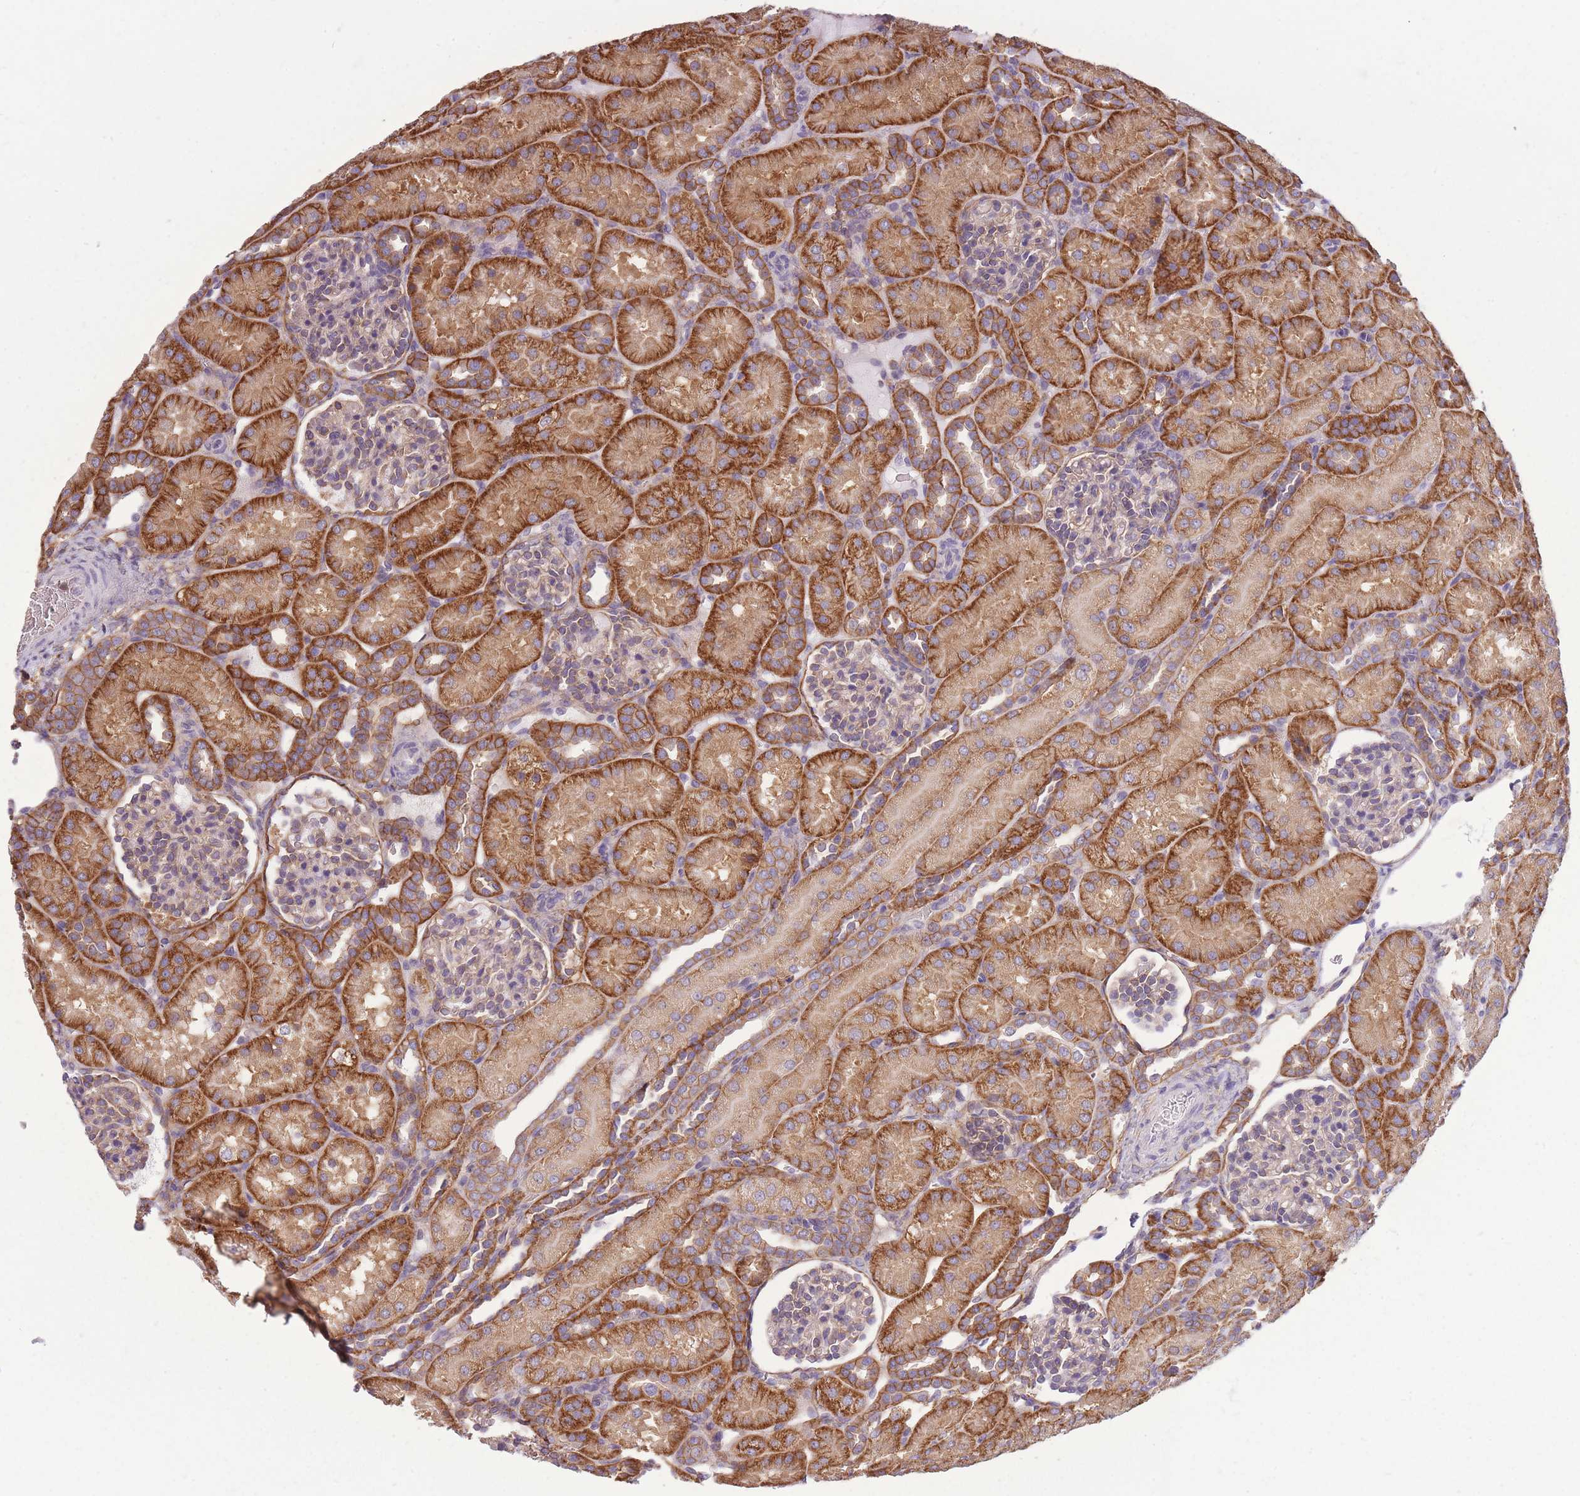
{"staining": {"intensity": "weak", "quantity": "25%-75%", "location": "cytoplasmic/membranous"}, "tissue": "kidney", "cell_type": "Cells in glomeruli", "image_type": "normal", "snomed": [{"axis": "morphology", "description": "Normal tissue, NOS"}, {"axis": "topography", "description": "Kidney"}], "caption": "The photomicrograph exhibits staining of normal kidney, revealing weak cytoplasmic/membranous protein staining (brown color) within cells in glomeruli. (DAB (3,3'-diaminobenzidine) = brown stain, brightfield microscopy at high magnification).", "gene": "ADD1", "patient": {"sex": "male", "age": 1}}